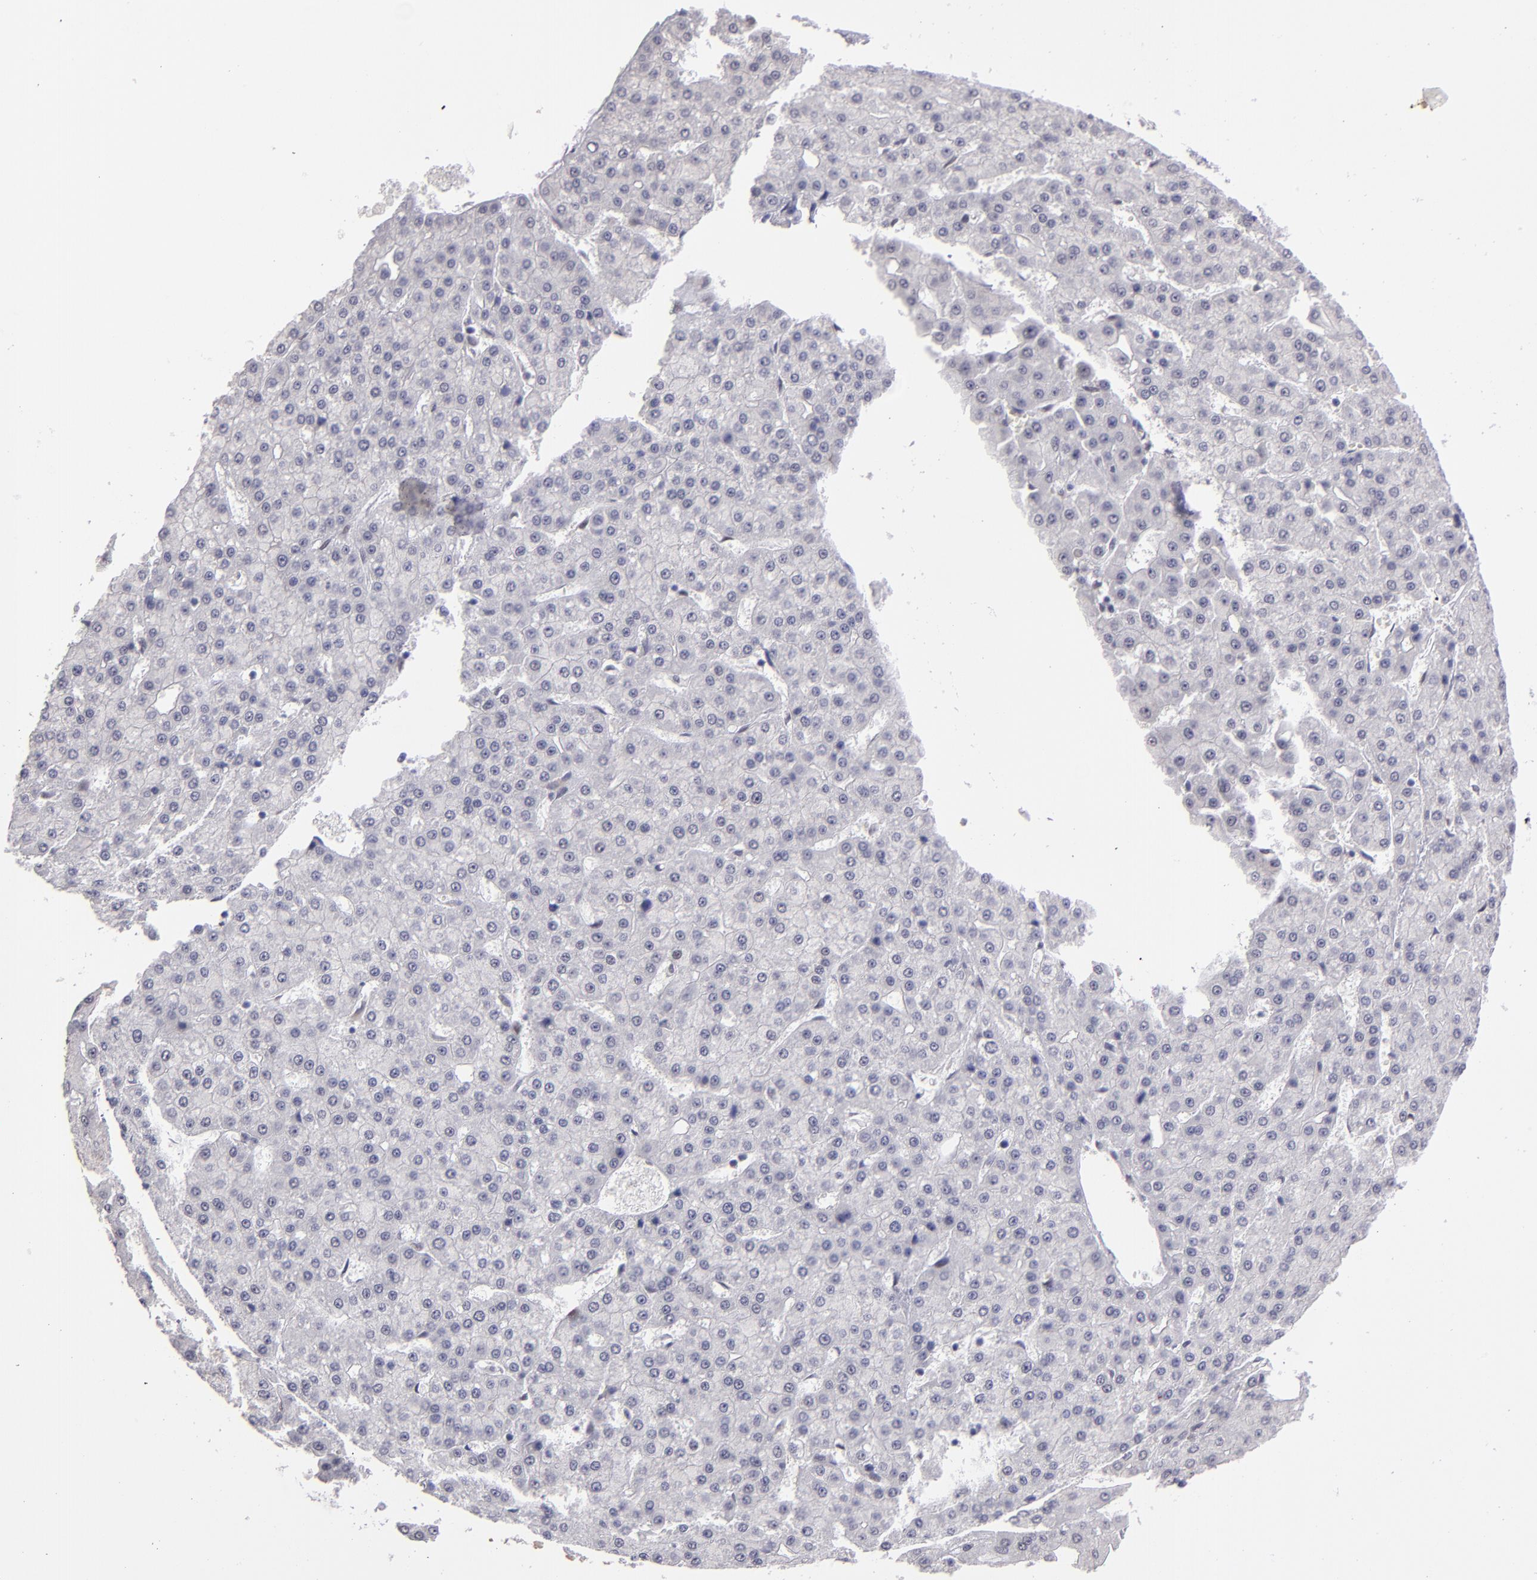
{"staining": {"intensity": "weak", "quantity": "<25%", "location": "cytoplasmic/membranous,nuclear"}, "tissue": "liver cancer", "cell_type": "Tumor cells", "image_type": "cancer", "snomed": [{"axis": "morphology", "description": "Carcinoma, Hepatocellular, NOS"}, {"axis": "topography", "description": "Liver"}], "caption": "Immunohistochemistry image of liver cancer (hepatocellular carcinoma) stained for a protein (brown), which demonstrates no expression in tumor cells.", "gene": "OTUB2", "patient": {"sex": "male", "age": 47}}